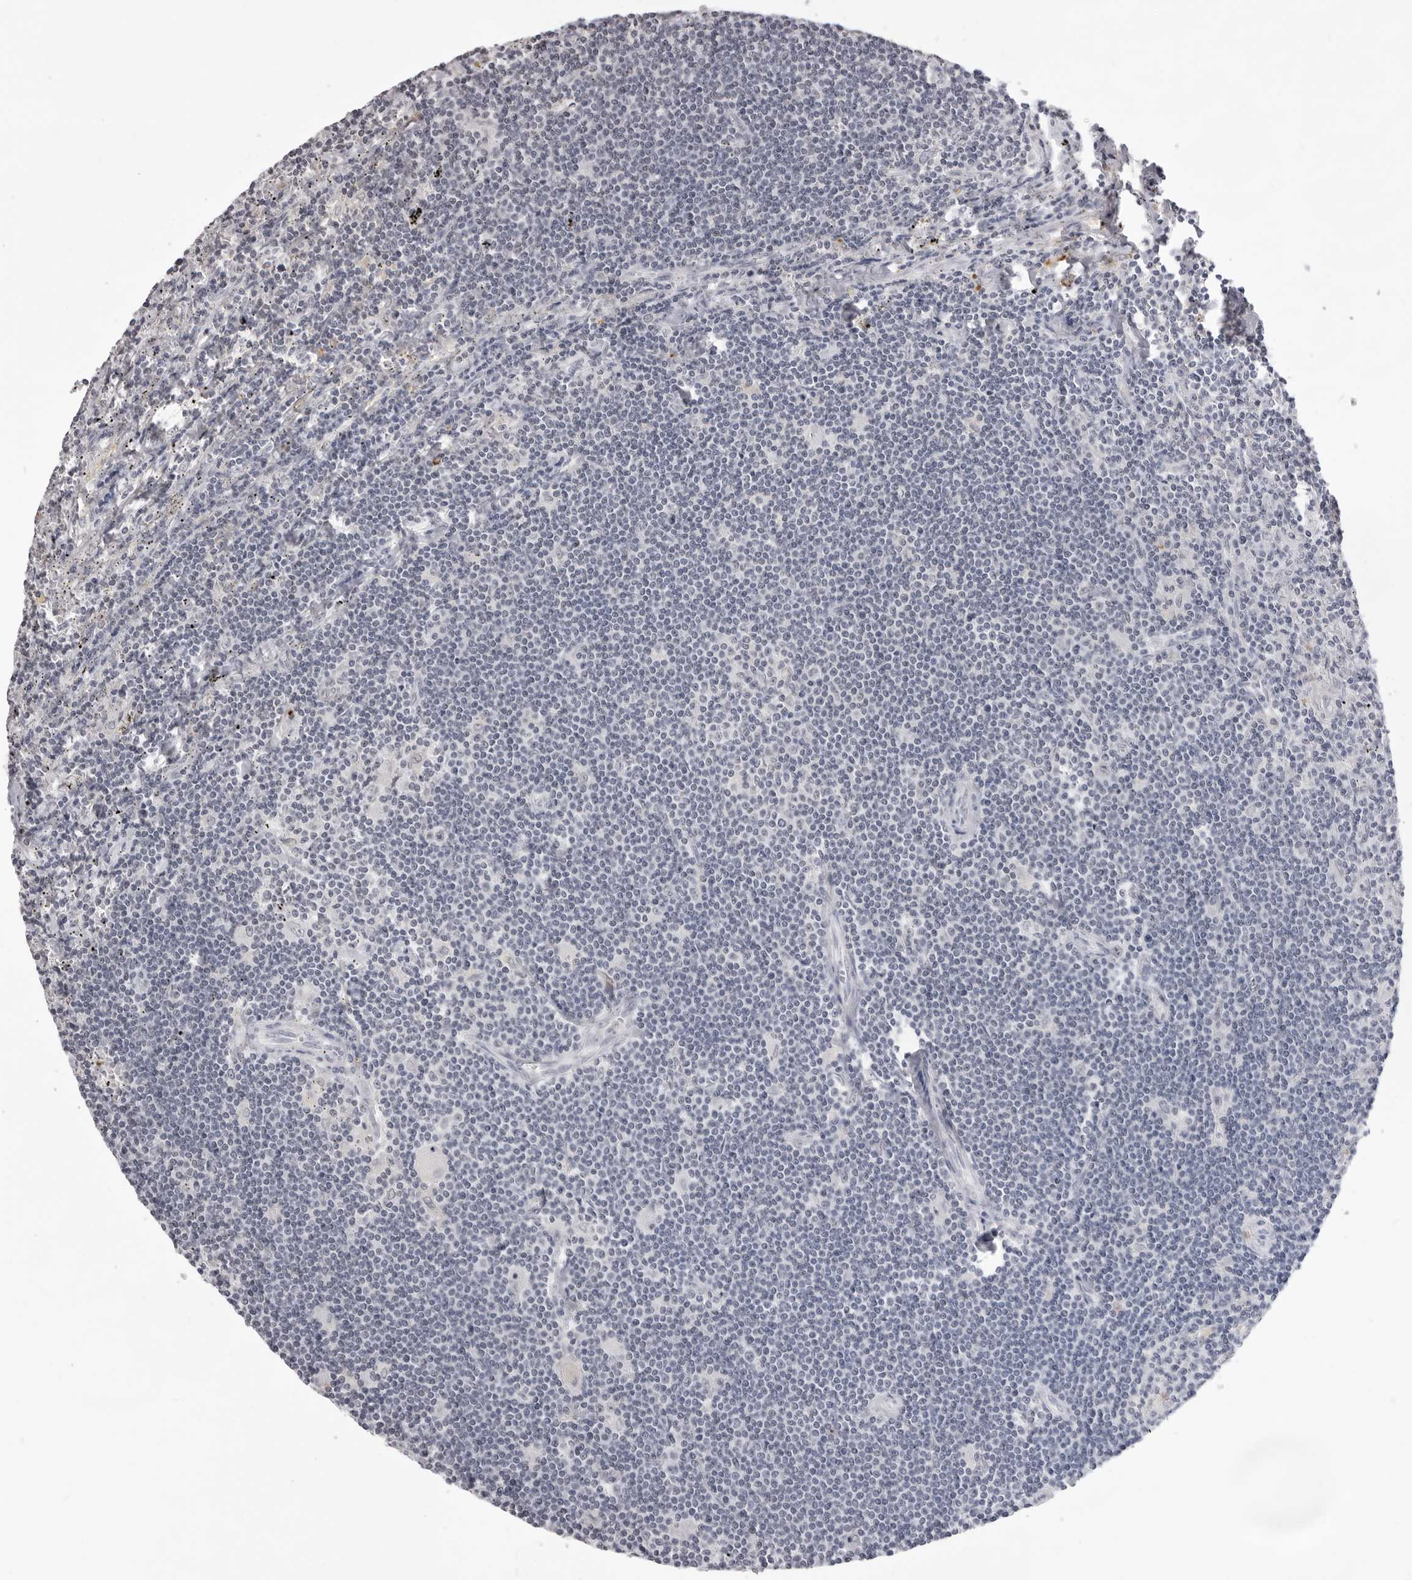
{"staining": {"intensity": "negative", "quantity": "none", "location": "none"}, "tissue": "lymphoma", "cell_type": "Tumor cells", "image_type": "cancer", "snomed": [{"axis": "morphology", "description": "Malignant lymphoma, non-Hodgkin's type, Low grade"}, {"axis": "topography", "description": "Spleen"}], "caption": "This is an immunohistochemistry micrograph of human low-grade malignant lymphoma, non-Hodgkin's type. There is no positivity in tumor cells.", "gene": "NTM", "patient": {"sex": "male", "age": 76}}